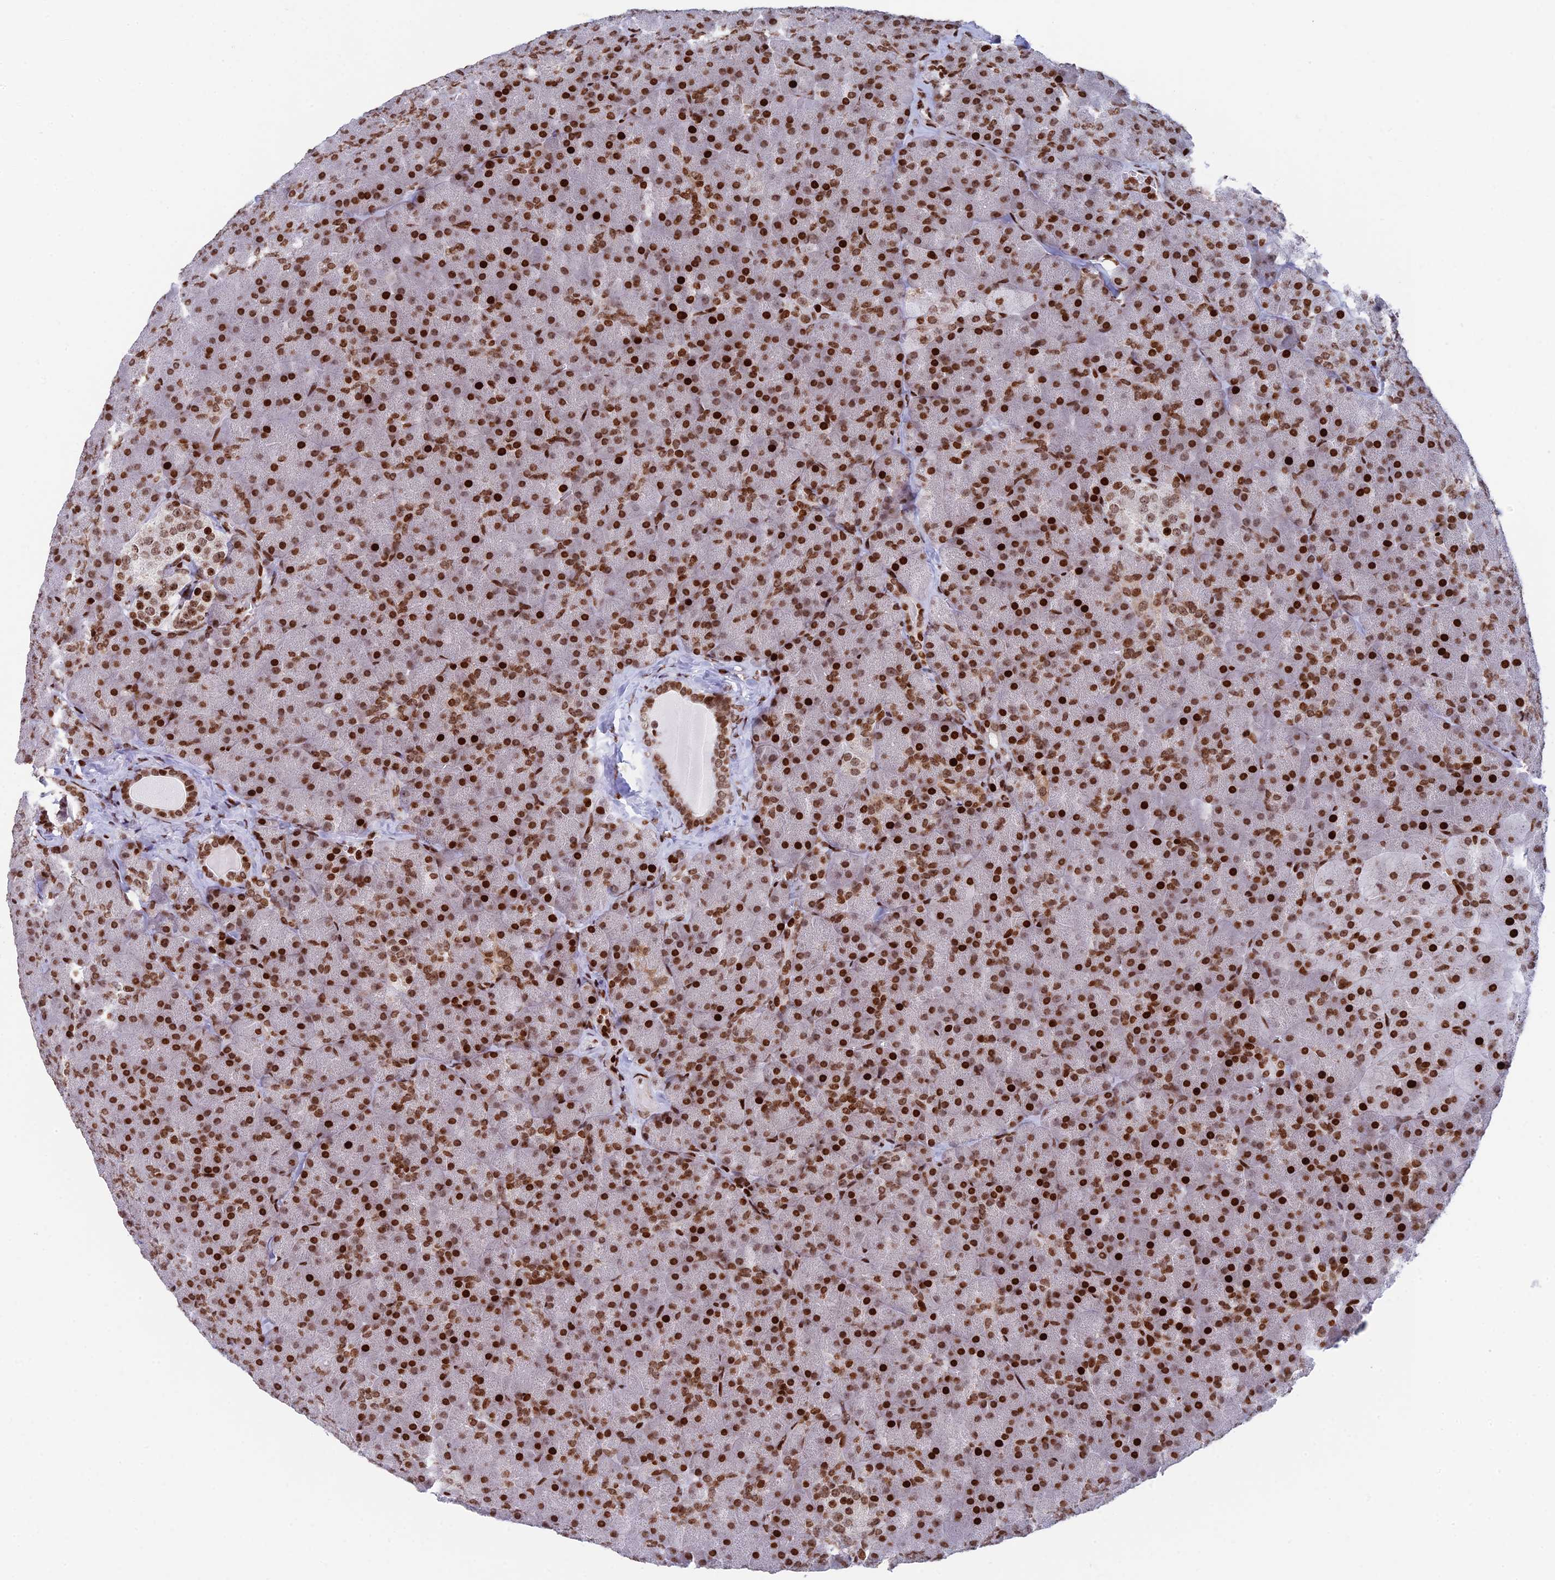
{"staining": {"intensity": "strong", "quantity": ">75%", "location": "nuclear"}, "tissue": "pancreas", "cell_type": "Exocrine glandular cells", "image_type": "normal", "snomed": [{"axis": "morphology", "description": "Normal tissue, NOS"}, {"axis": "topography", "description": "Pancreas"}], "caption": "IHC micrograph of benign pancreas stained for a protein (brown), which shows high levels of strong nuclear positivity in about >75% of exocrine glandular cells.", "gene": "RPAP1", "patient": {"sex": "male", "age": 36}}